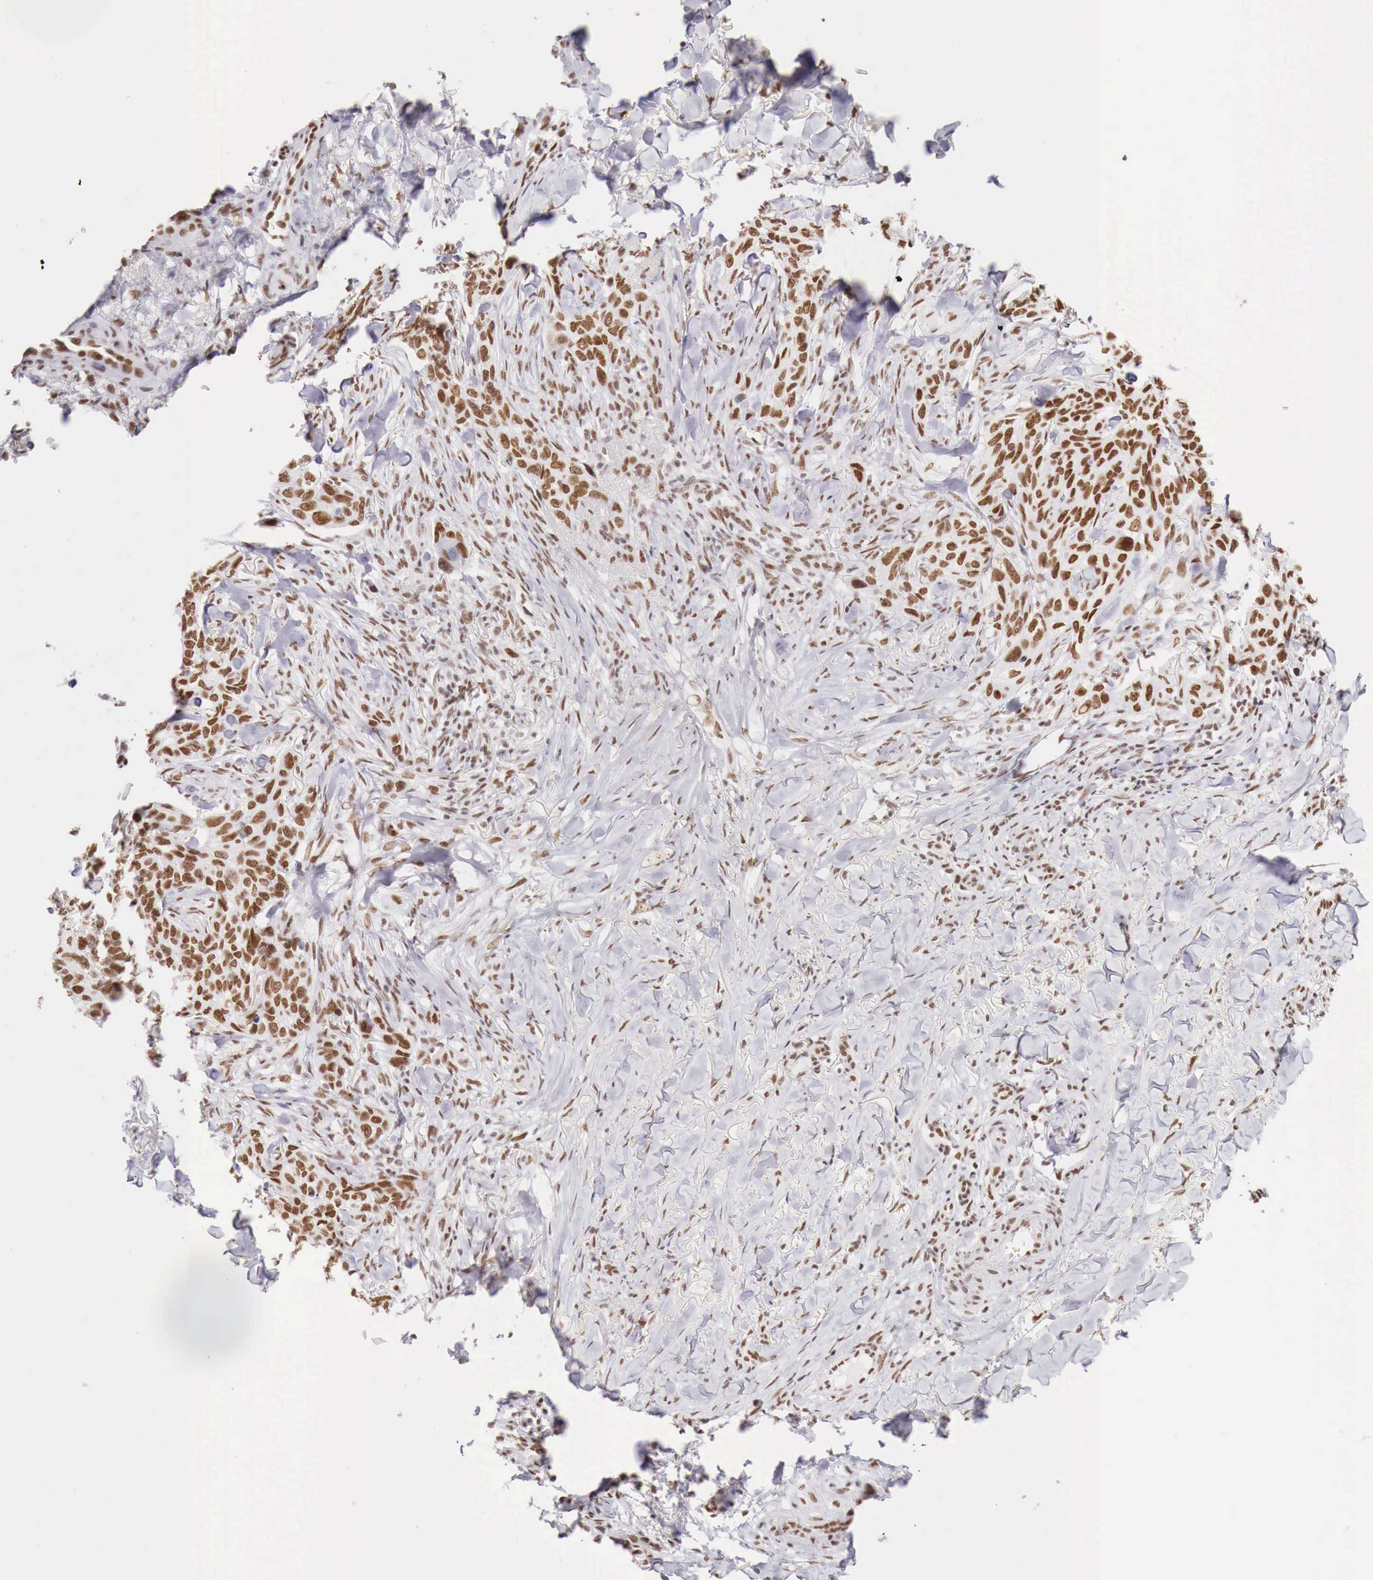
{"staining": {"intensity": "moderate", "quantity": "25%-75%", "location": "nuclear"}, "tissue": "skin cancer", "cell_type": "Tumor cells", "image_type": "cancer", "snomed": [{"axis": "morphology", "description": "Normal tissue, NOS"}, {"axis": "morphology", "description": "Basal cell carcinoma"}, {"axis": "topography", "description": "Skin"}], "caption": "A histopathology image of human basal cell carcinoma (skin) stained for a protein exhibits moderate nuclear brown staining in tumor cells. The protein is shown in brown color, while the nuclei are stained blue.", "gene": "PHF14", "patient": {"sex": "male", "age": 81}}